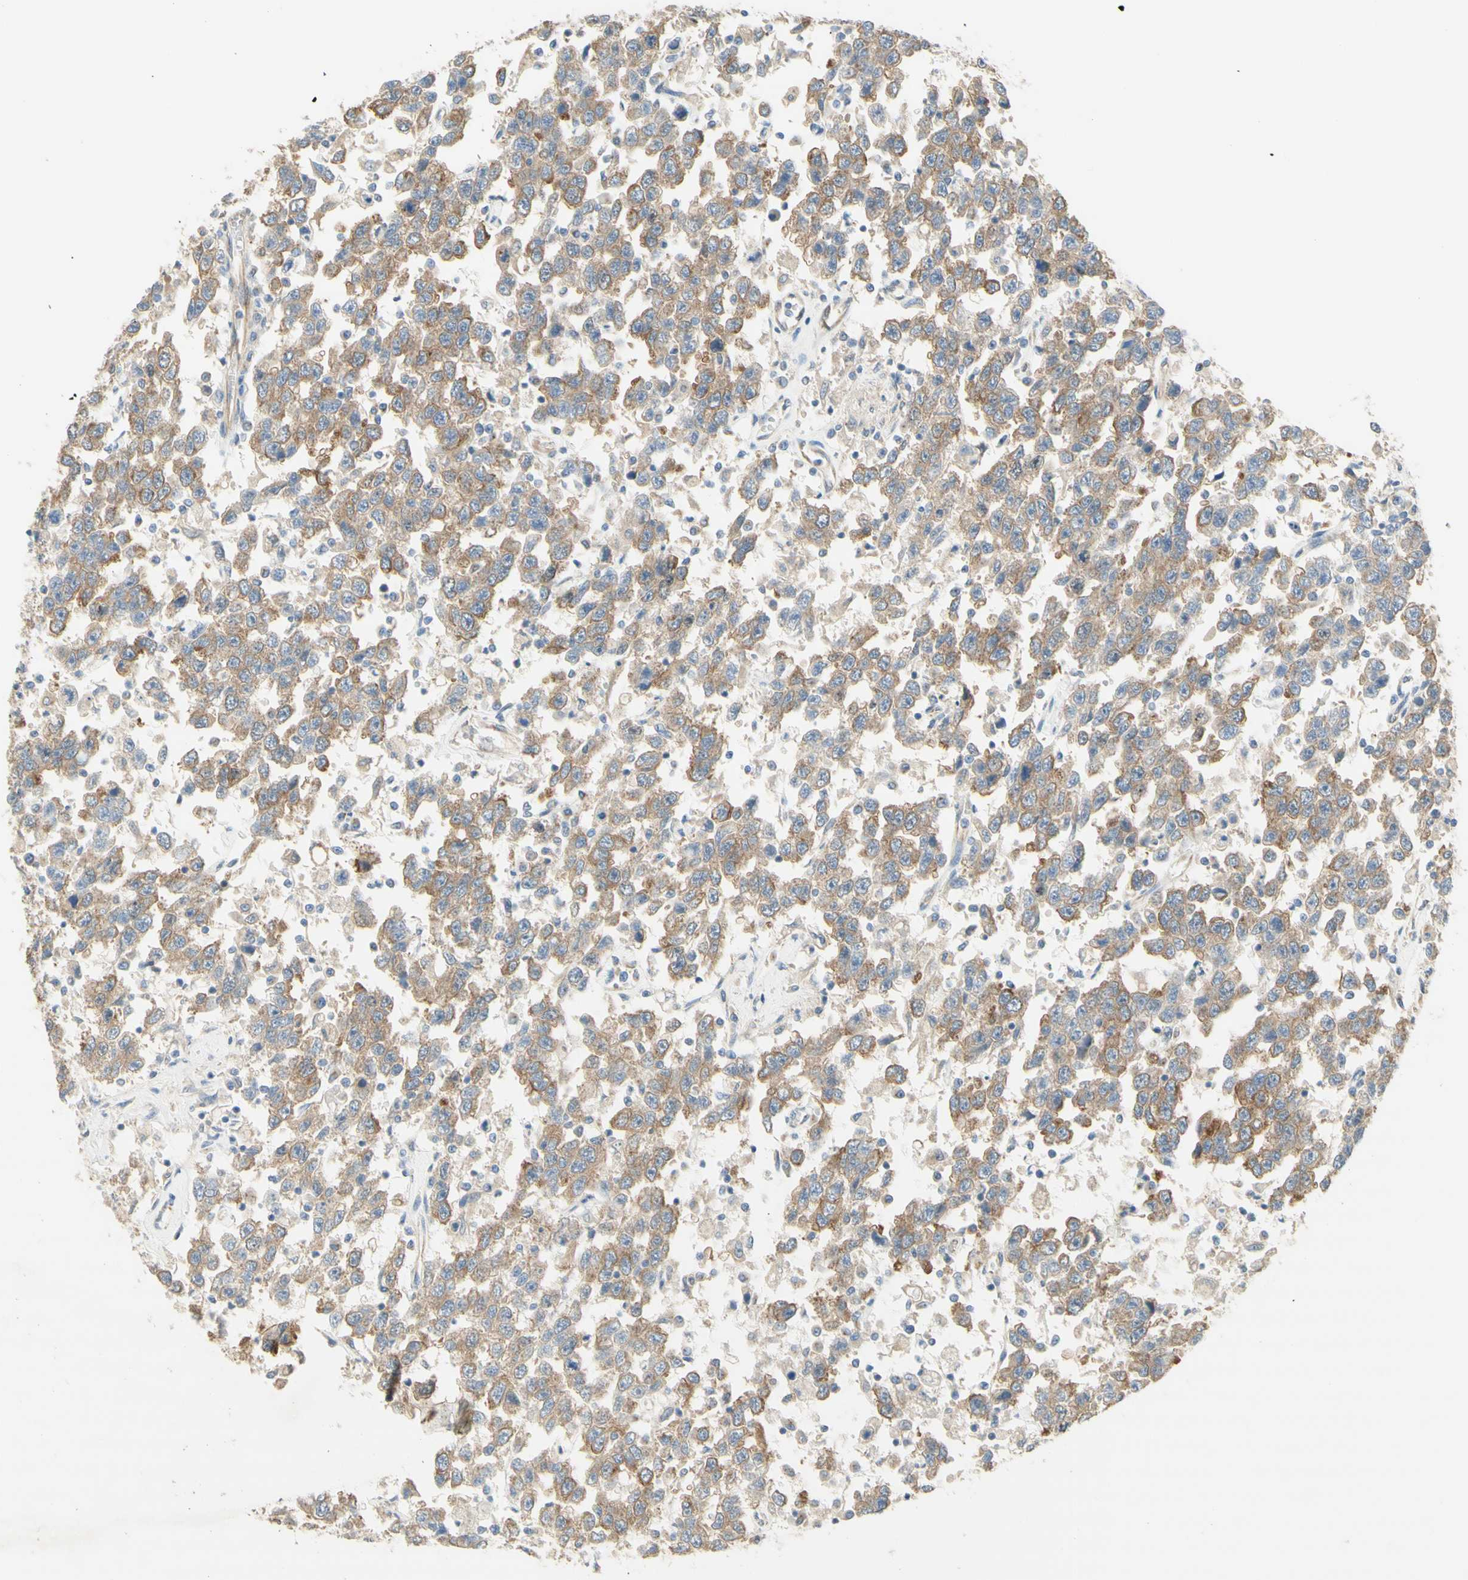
{"staining": {"intensity": "moderate", "quantity": ">75%", "location": "cytoplasmic/membranous"}, "tissue": "testis cancer", "cell_type": "Tumor cells", "image_type": "cancer", "snomed": [{"axis": "morphology", "description": "Seminoma, NOS"}, {"axis": "topography", "description": "Testis"}], "caption": "Protein staining of testis cancer tissue displays moderate cytoplasmic/membranous staining in about >75% of tumor cells.", "gene": "DYNC1H1", "patient": {"sex": "male", "age": 41}}